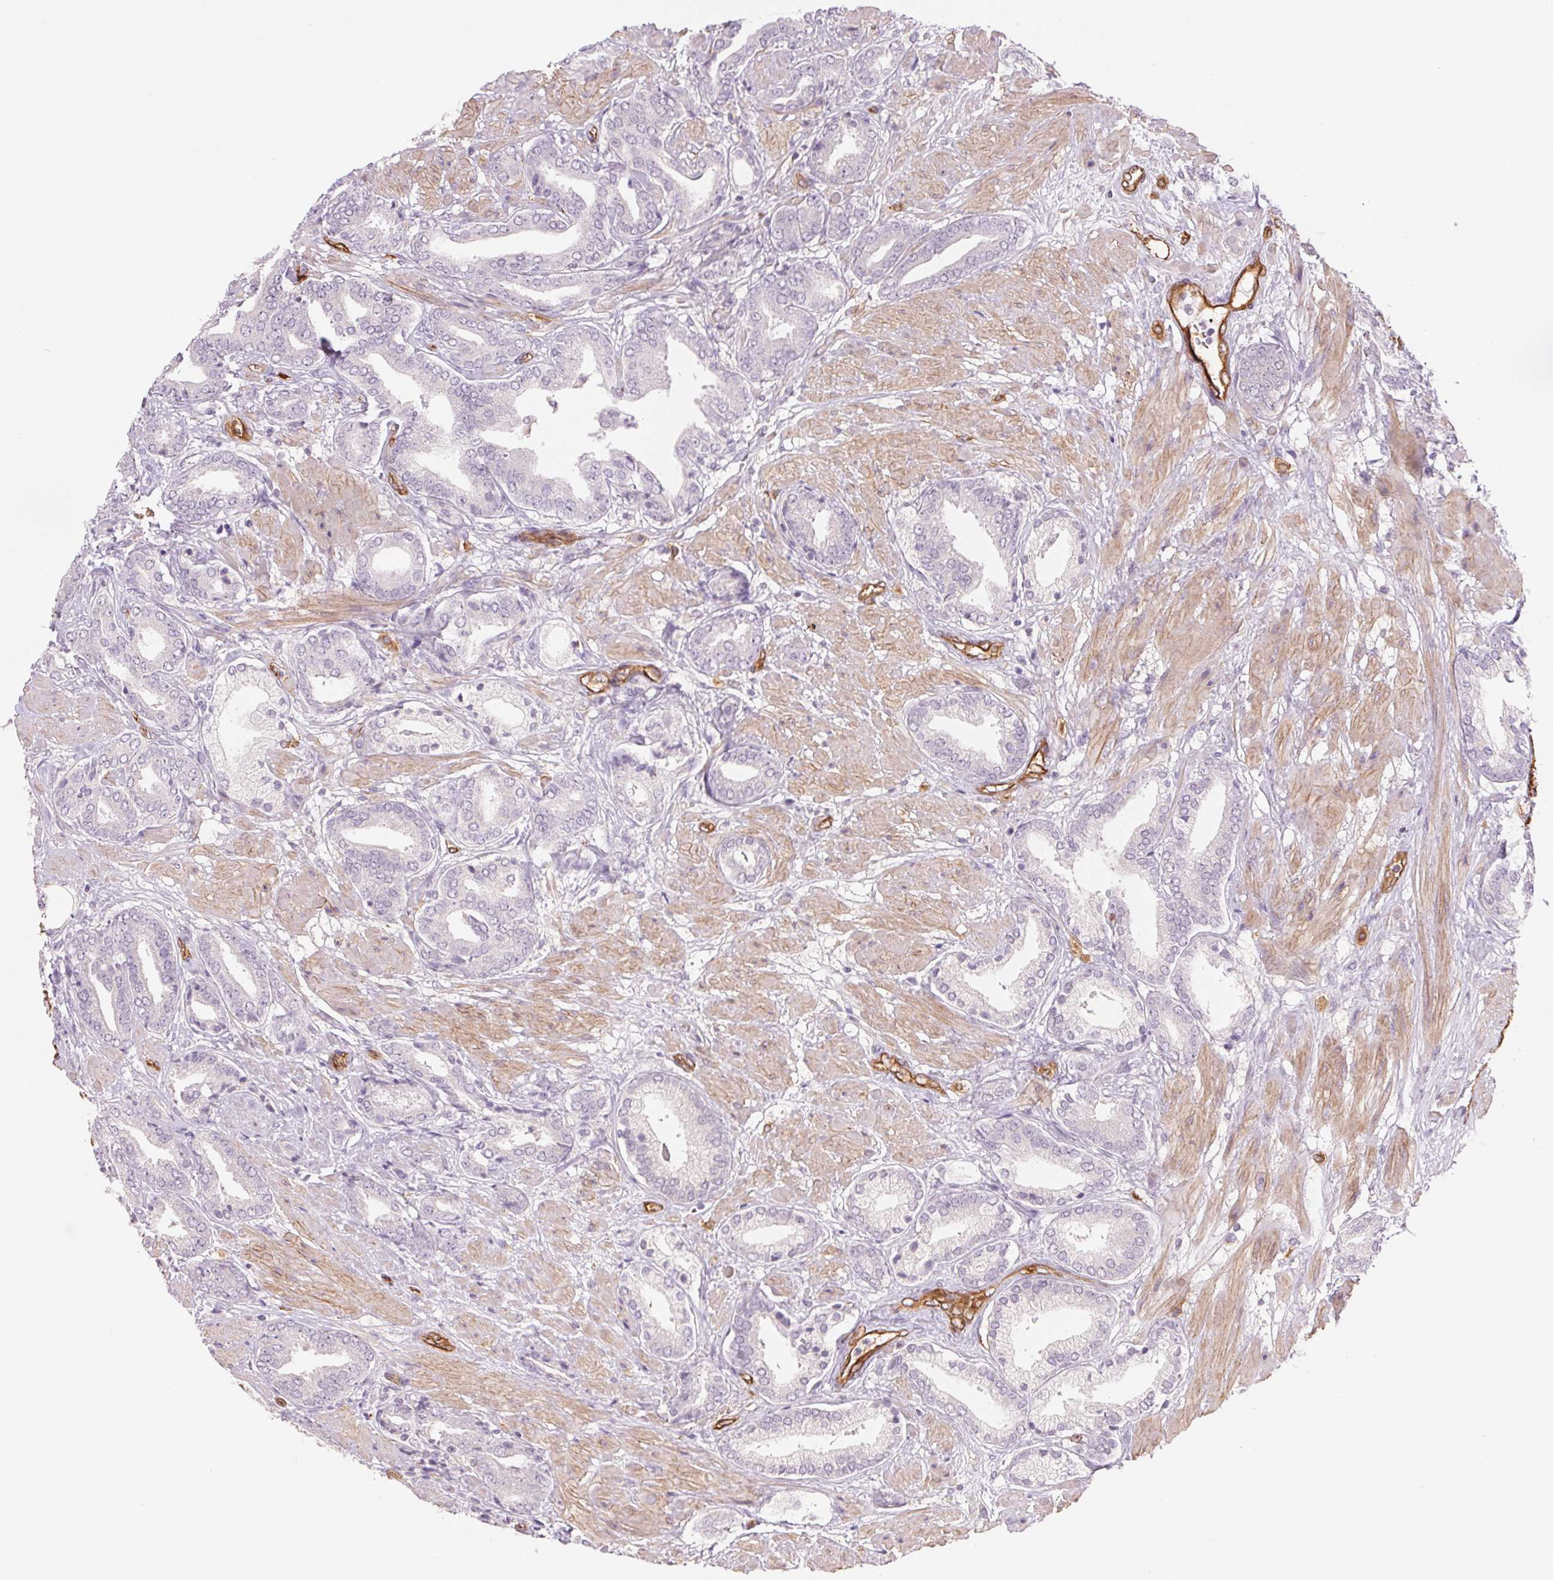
{"staining": {"intensity": "negative", "quantity": "none", "location": "none"}, "tissue": "prostate cancer", "cell_type": "Tumor cells", "image_type": "cancer", "snomed": [{"axis": "morphology", "description": "Adenocarcinoma, High grade"}, {"axis": "topography", "description": "Prostate"}], "caption": "High magnification brightfield microscopy of prostate high-grade adenocarcinoma stained with DAB (brown) and counterstained with hematoxylin (blue): tumor cells show no significant expression.", "gene": "ANKRD13B", "patient": {"sex": "male", "age": 56}}